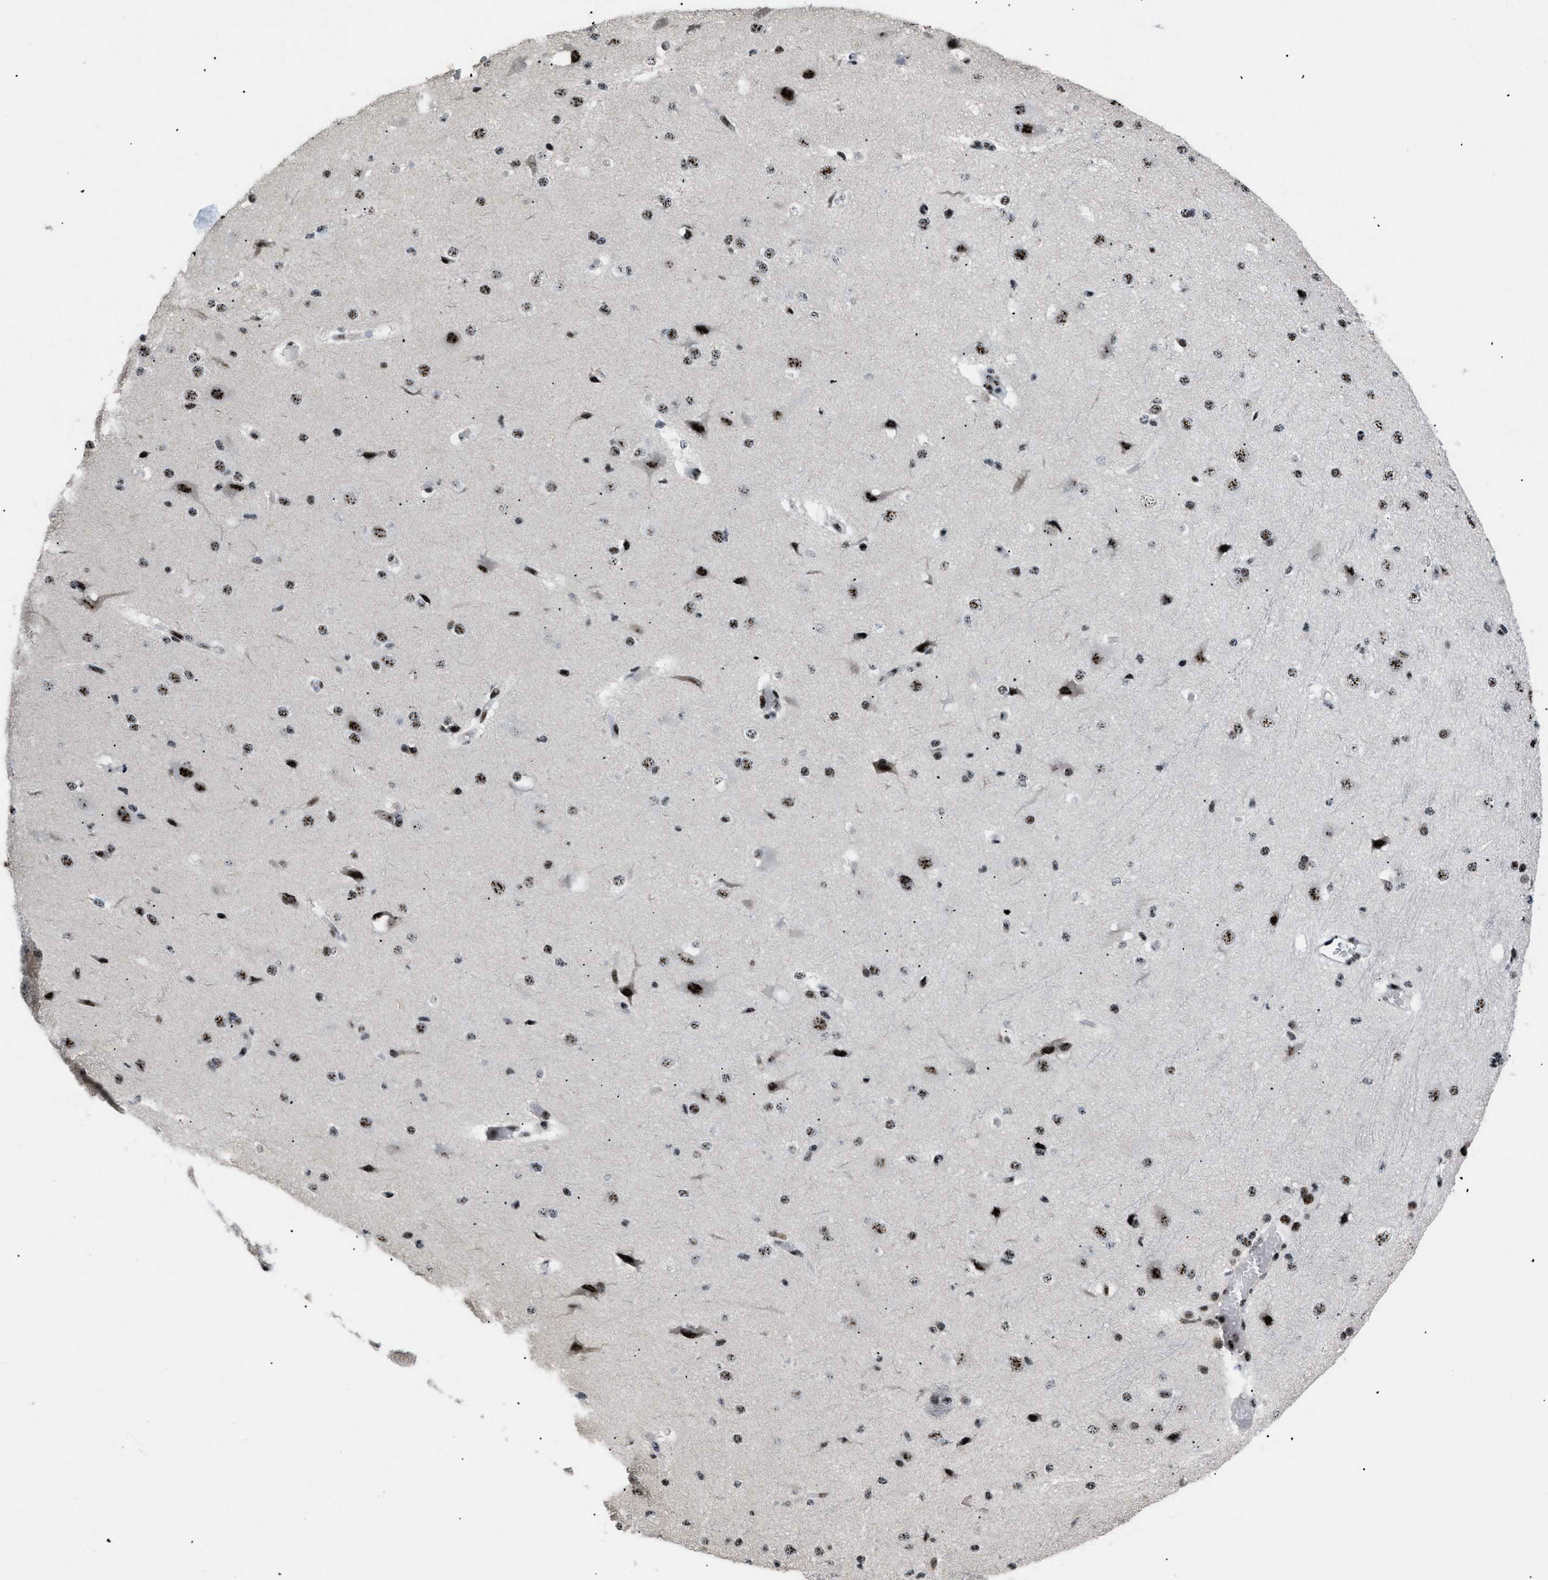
{"staining": {"intensity": "moderate", "quantity": ">75%", "location": "nuclear"}, "tissue": "cerebral cortex", "cell_type": "Endothelial cells", "image_type": "normal", "snomed": [{"axis": "morphology", "description": "Normal tissue, NOS"}, {"axis": "morphology", "description": "Developmental malformation"}, {"axis": "topography", "description": "Cerebral cortex"}], "caption": "An immunohistochemistry image of benign tissue is shown. Protein staining in brown highlights moderate nuclear positivity in cerebral cortex within endothelial cells. (Stains: DAB (3,3'-diaminobenzidine) in brown, nuclei in blue, Microscopy: brightfield microscopy at high magnification).", "gene": "CDR2", "patient": {"sex": "female", "age": 30}}